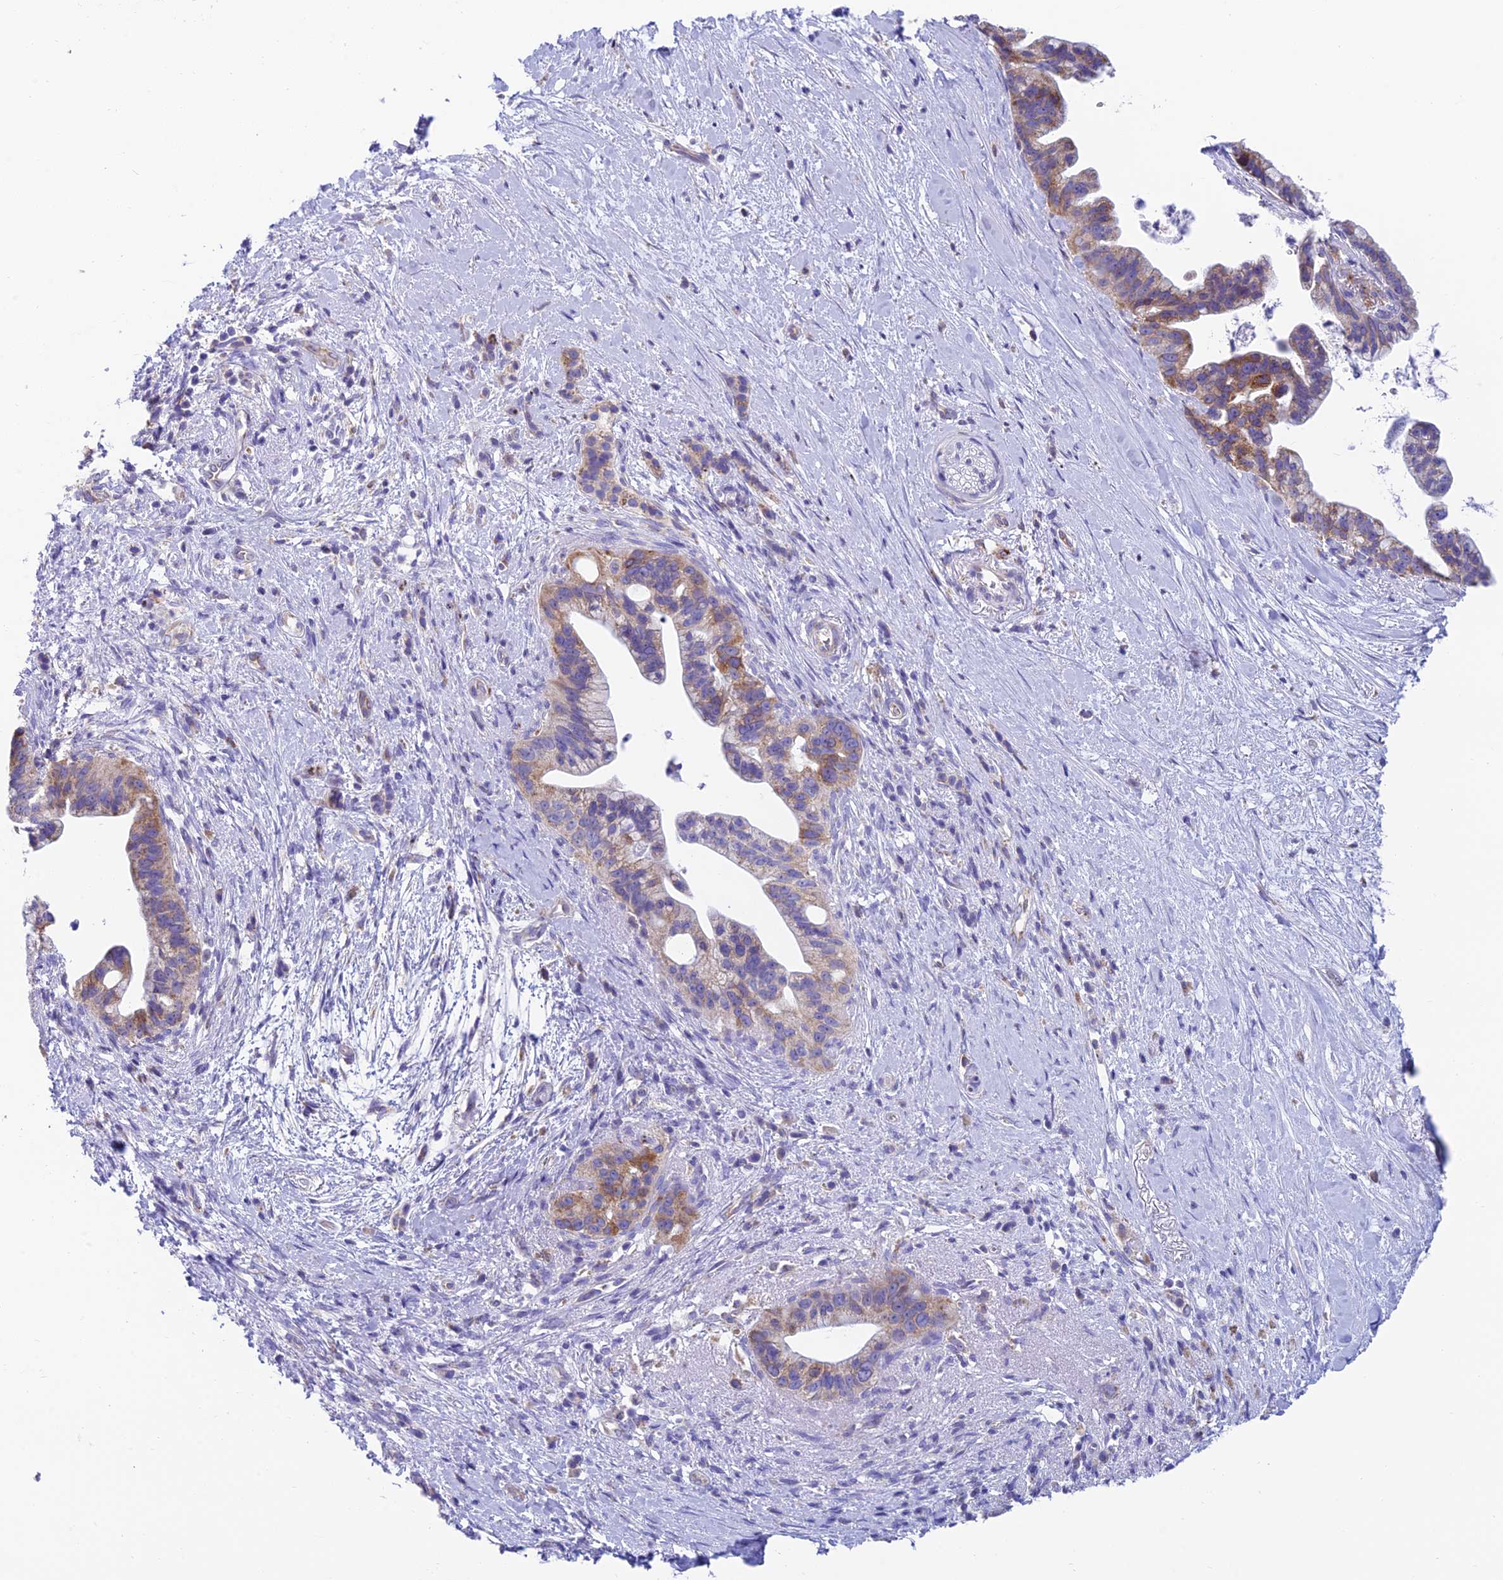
{"staining": {"intensity": "moderate", "quantity": "25%-75%", "location": "cytoplasmic/membranous"}, "tissue": "pancreatic cancer", "cell_type": "Tumor cells", "image_type": "cancer", "snomed": [{"axis": "morphology", "description": "Adenocarcinoma, NOS"}, {"axis": "topography", "description": "Pancreas"}], "caption": "Human adenocarcinoma (pancreatic) stained for a protein (brown) exhibits moderate cytoplasmic/membranous positive staining in approximately 25%-75% of tumor cells.", "gene": "REEP4", "patient": {"sex": "female", "age": 83}}